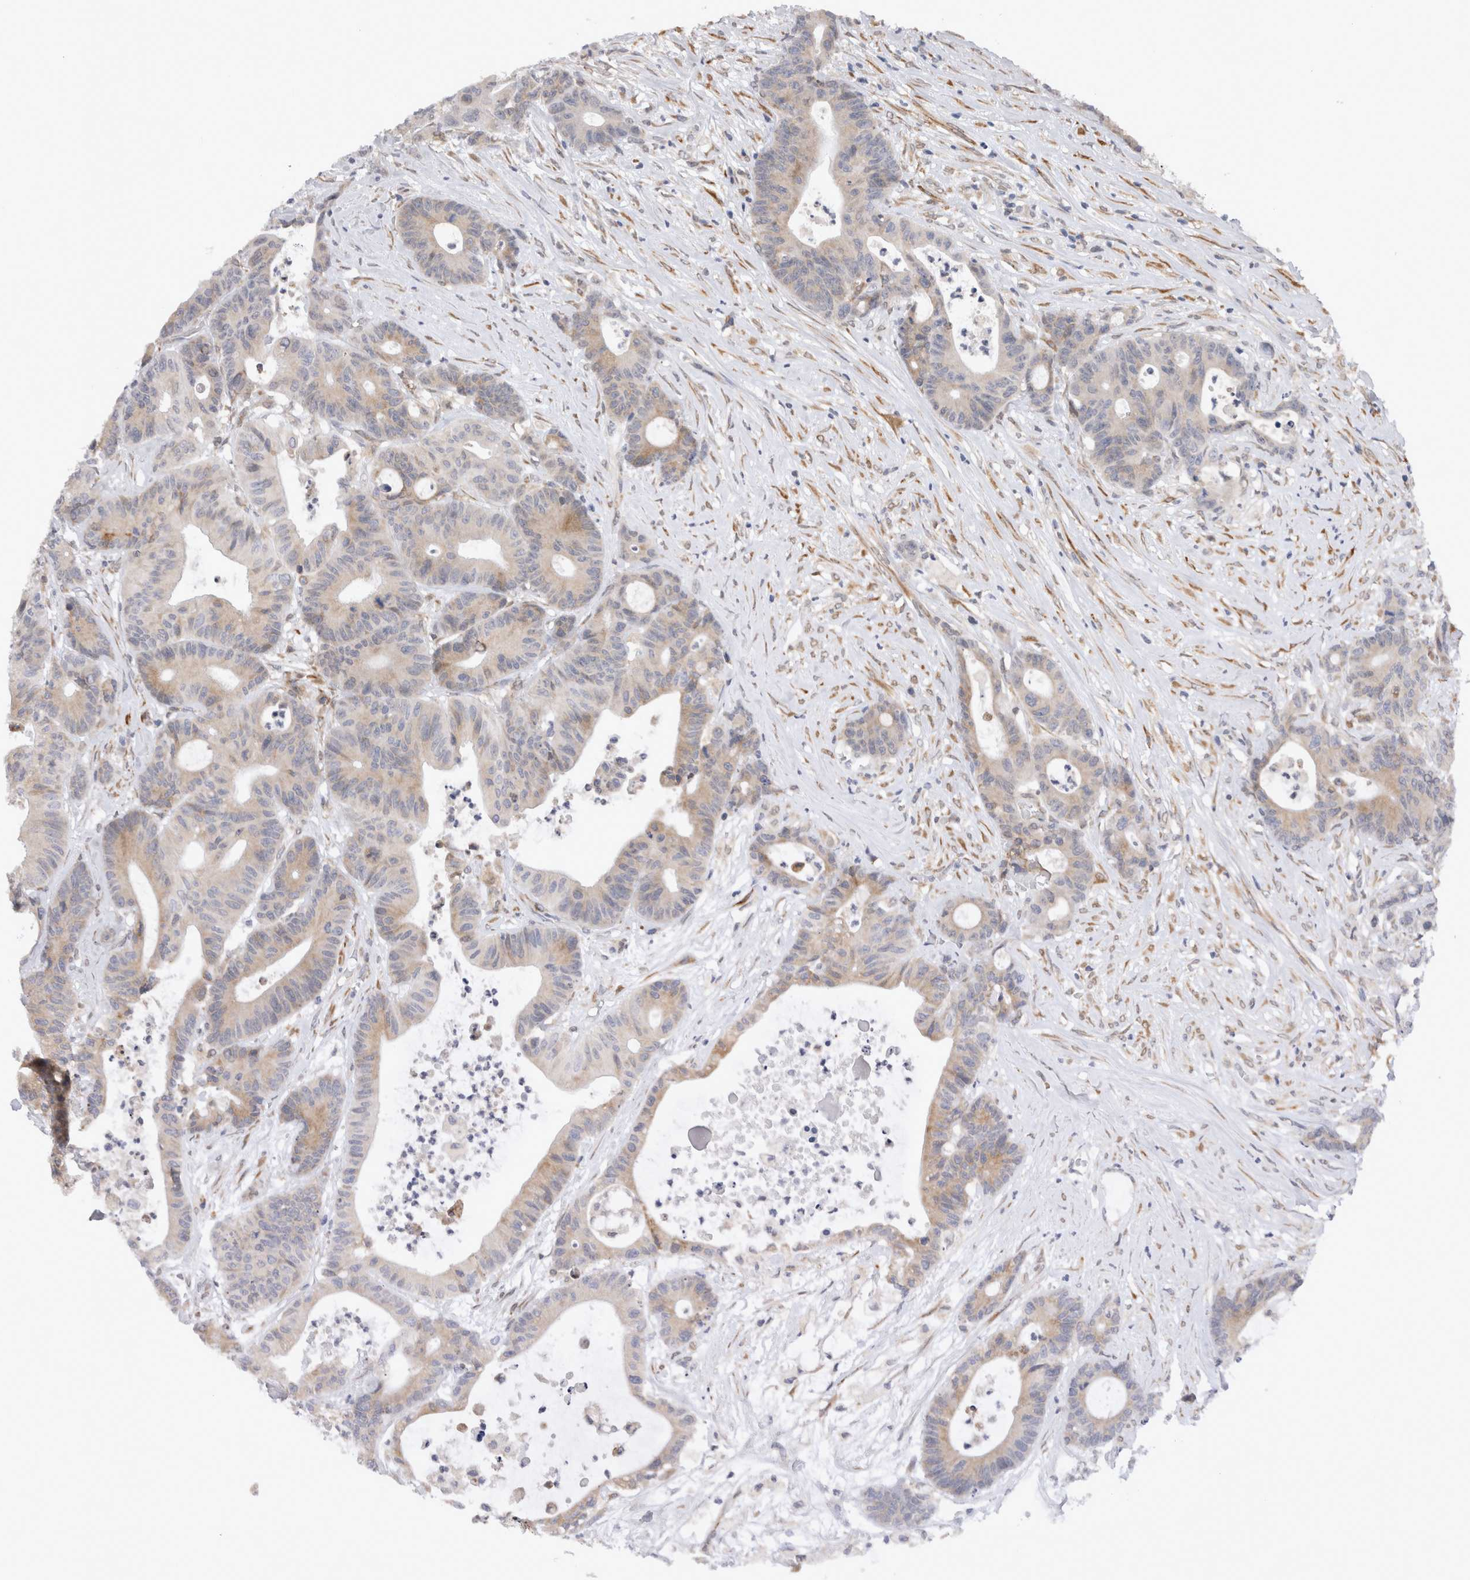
{"staining": {"intensity": "moderate", "quantity": "<25%", "location": "cytoplasmic/membranous"}, "tissue": "colorectal cancer", "cell_type": "Tumor cells", "image_type": "cancer", "snomed": [{"axis": "morphology", "description": "Adenocarcinoma, NOS"}, {"axis": "topography", "description": "Colon"}], "caption": "The immunohistochemical stain labels moderate cytoplasmic/membranous expression in tumor cells of adenocarcinoma (colorectal) tissue. (Stains: DAB (3,3'-diaminobenzidine) in brown, nuclei in blue, Microscopy: brightfield microscopy at high magnification).", "gene": "VCPIP1", "patient": {"sex": "female", "age": 84}}